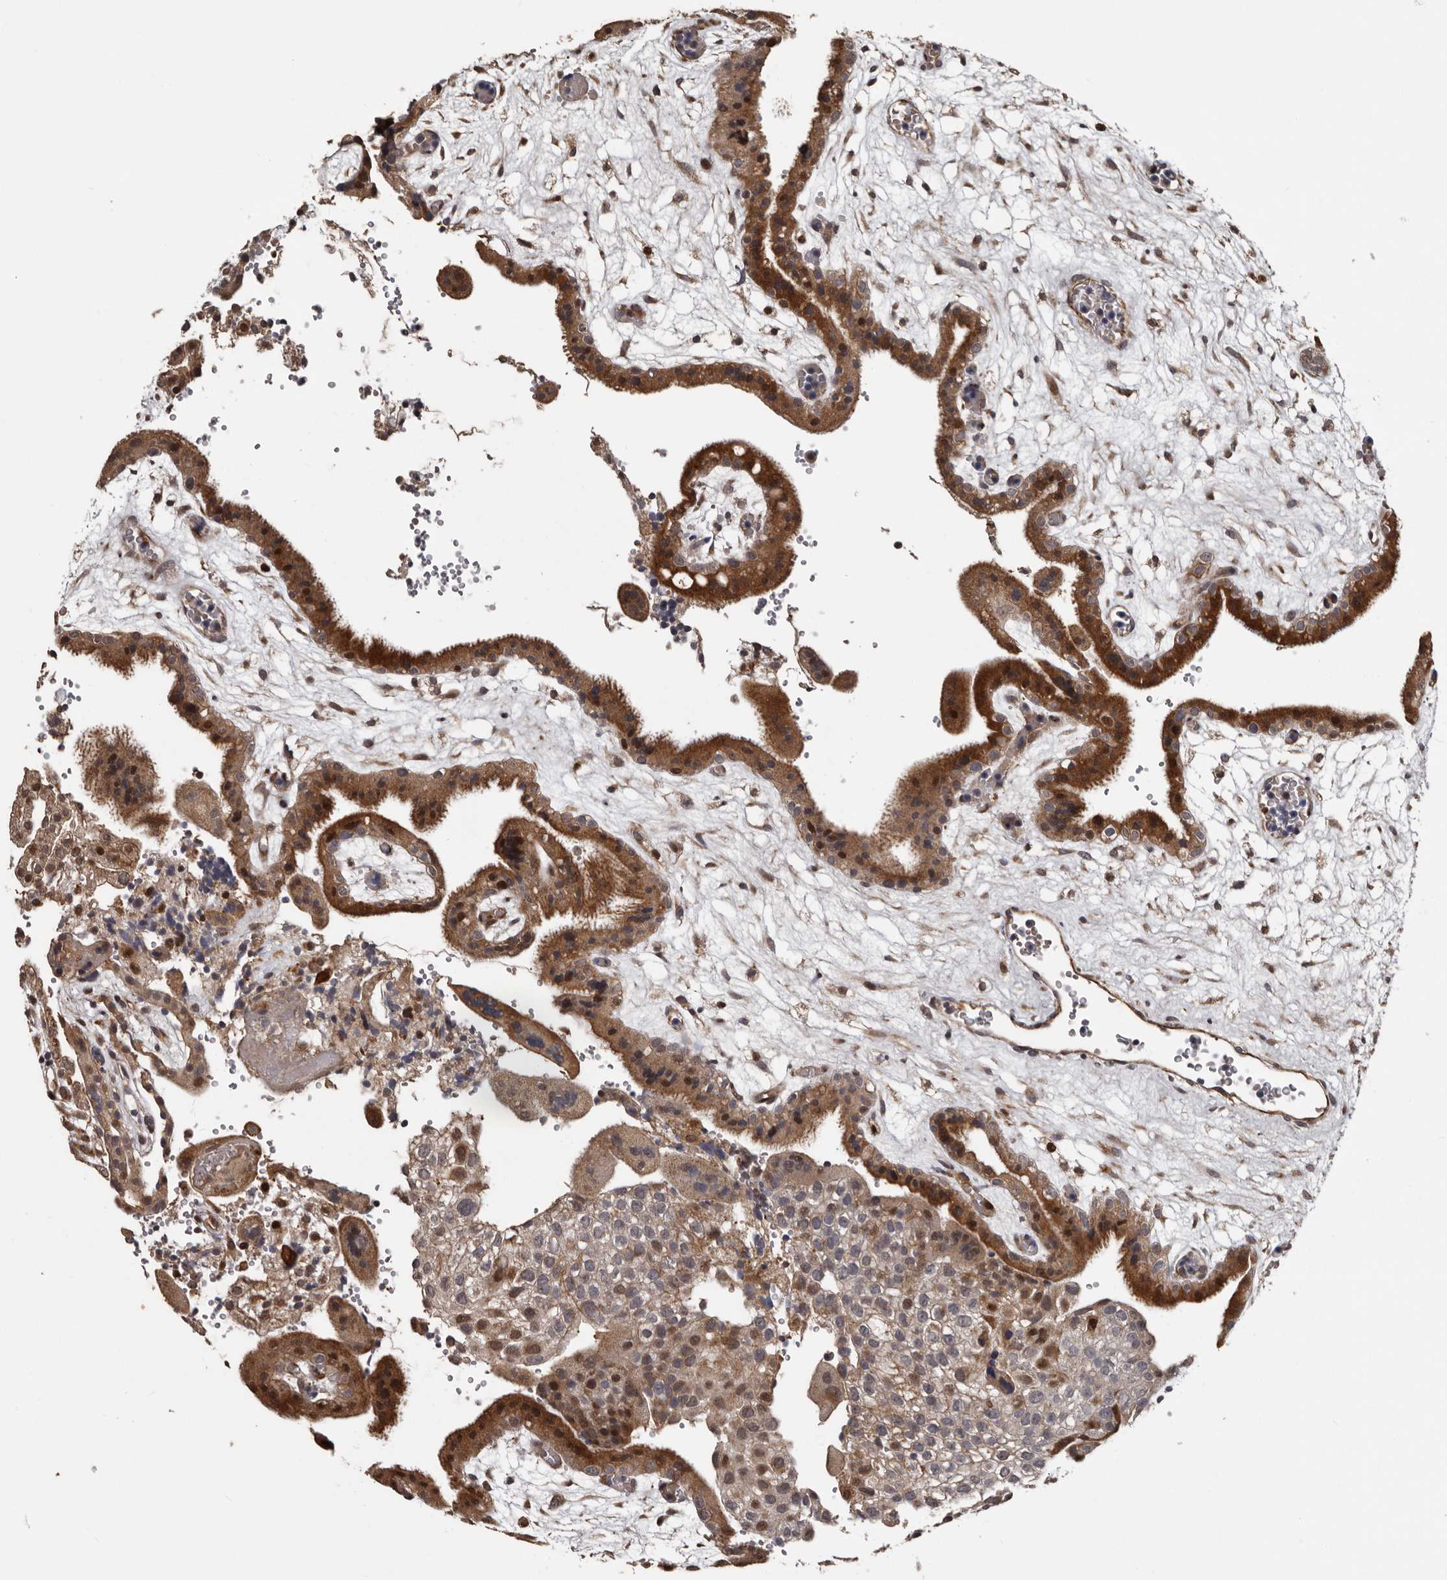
{"staining": {"intensity": "strong", "quantity": ">75%", "location": "cytoplasmic/membranous,nuclear"}, "tissue": "placenta", "cell_type": "Trophoblastic cells", "image_type": "normal", "snomed": [{"axis": "morphology", "description": "Normal tissue, NOS"}, {"axis": "topography", "description": "Placenta"}], "caption": "Immunohistochemistry (IHC) image of unremarkable placenta: placenta stained using immunohistochemistry exhibits high levels of strong protein expression localized specifically in the cytoplasmic/membranous,nuclear of trophoblastic cells, appearing as a cytoplasmic/membranous,nuclear brown color.", "gene": "SERTAD4", "patient": {"sex": "female", "age": 18}}